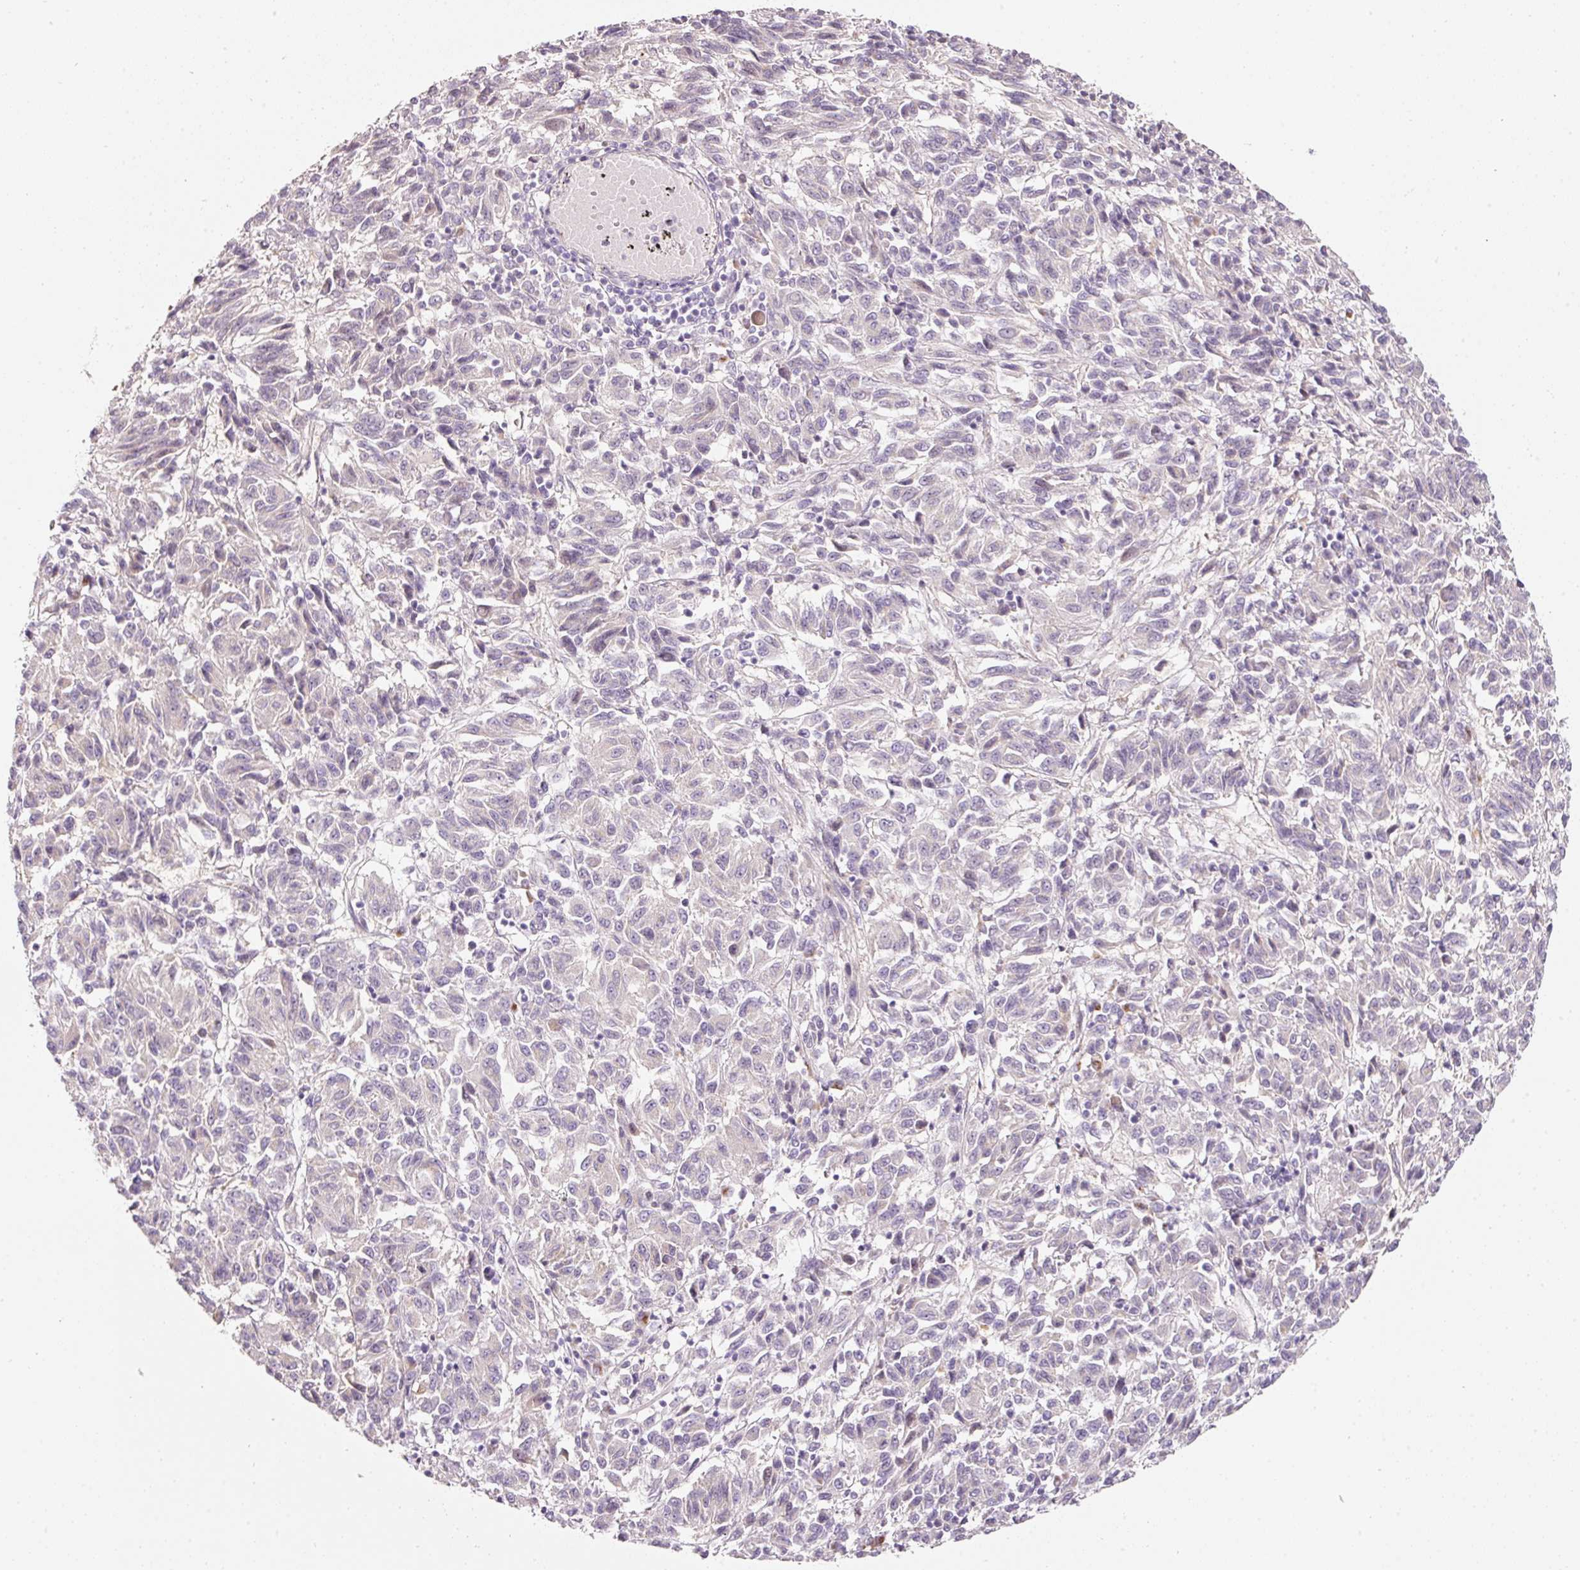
{"staining": {"intensity": "negative", "quantity": "none", "location": "none"}, "tissue": "melanoma", "cell_type": "Tumor cells", "image_type": "cancer", "snomed": [{"axis": "morphology", "description": "Malignant melanoma, Metastatic site"}, {"axis": "topography", "description": "Lung"}], "caption": "A photomicrograph of melanoma stained for a protein demonstrates no brown staining in tumor cells. (IHC, brightfield microscopy, high magnification).", "gene": "NBPF11", "patient": {"sex": "male", "age": 64}}